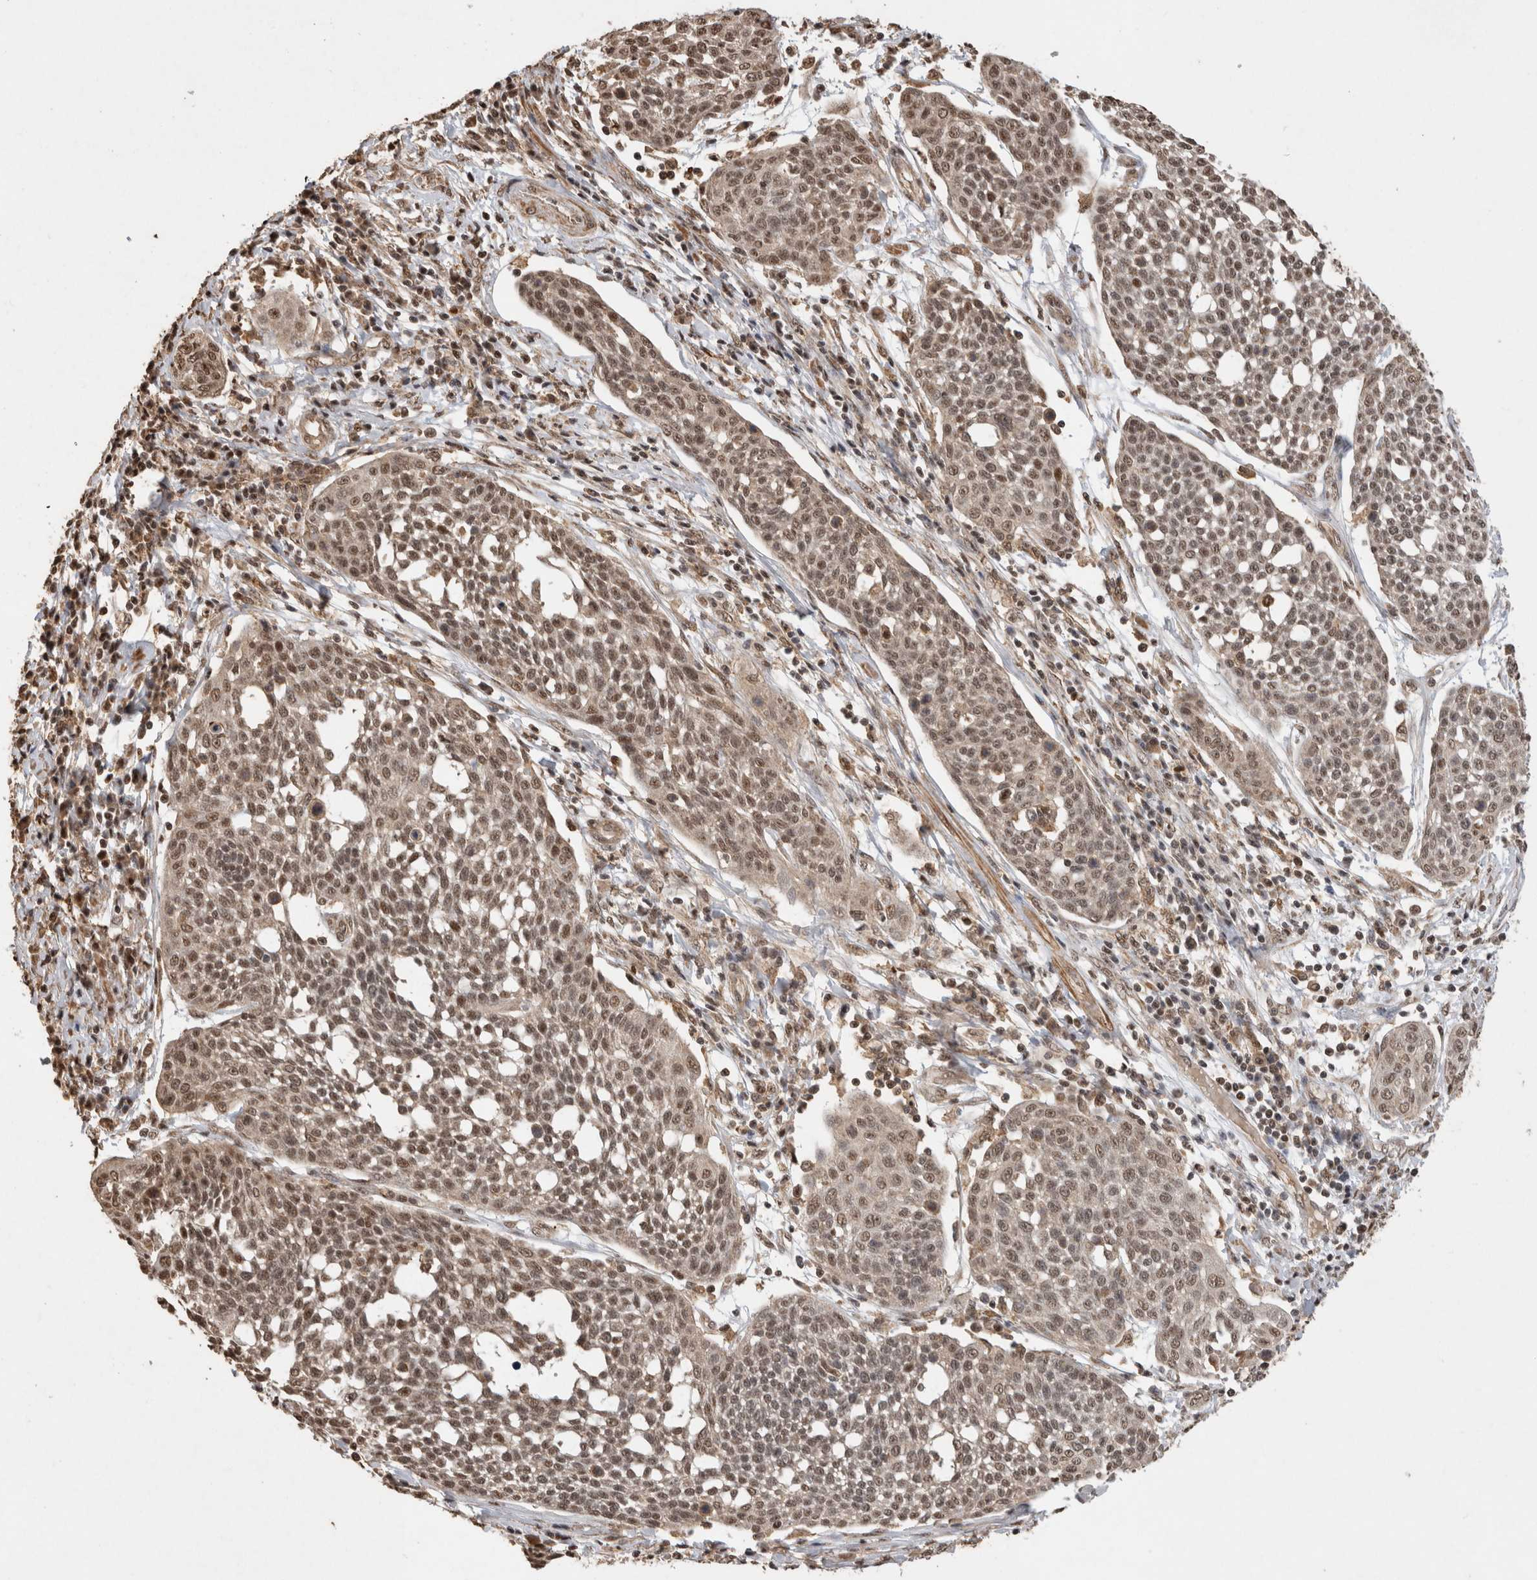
{"staining": {"intensity": "weak", "quantity": ">75%", "location": "nuclear"}, "tissue": "cervical cancer", "cell_type": "Tumor cells", "image_type": "cancer", "snomed": [{"axis": "morphology", "description": "Squamous cell carcinoma, NOS"}, {"axis": "topography", "description": "Cervix"}], "caption": "Weak nuclear protein staining is seen in about >75% of tumor cells in cervical cancer. Nuclei are stained in blue.", "gene": "KEAP1", "patient": {"sex": "female", "age": 34}}